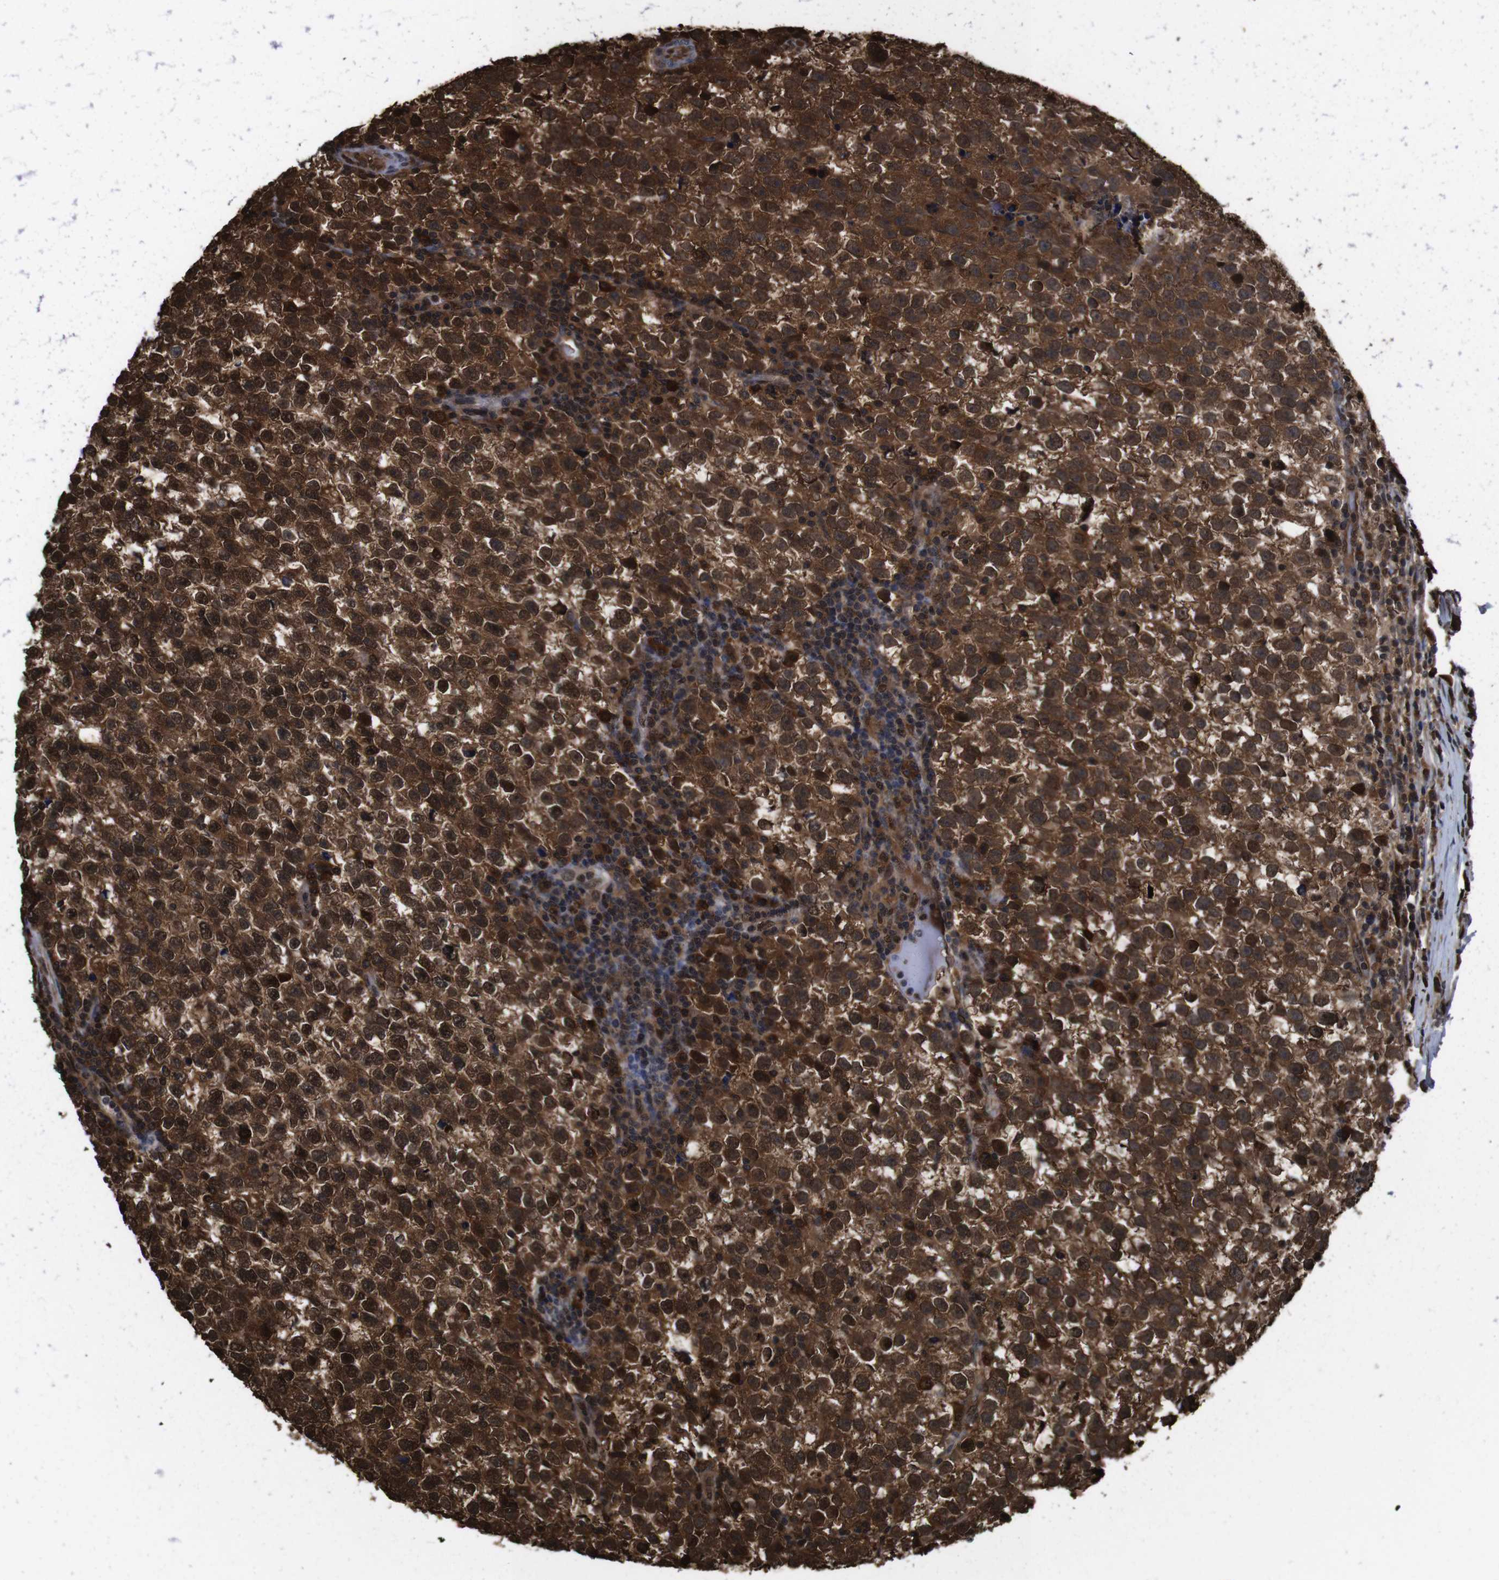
{"staining": {"intensity": "strong", "quantity": ">75%", "location": "cytoplasmic/membranous,nuclear"}, "tissue": "testis cancer", "cell_type": "Tumor cells", "image_type": "cancer", "snomed": [{"axis": "morphology", "description": "Normal tissue, NOS"}, {"axis": "morphology", "description": "Seminoma, NOS"}, {"axis": "topography", "description": "Testis"}], "caption": "A photomicrograph showing strong cytoplasmic/membranous and nuclear positivity in approximately >75% of tumor cells in testis cancer (seminoma), as visualized by brown immunohistochemical staining.", "gene": "VCP", "patient": {"sex": "male", "age": 43}}